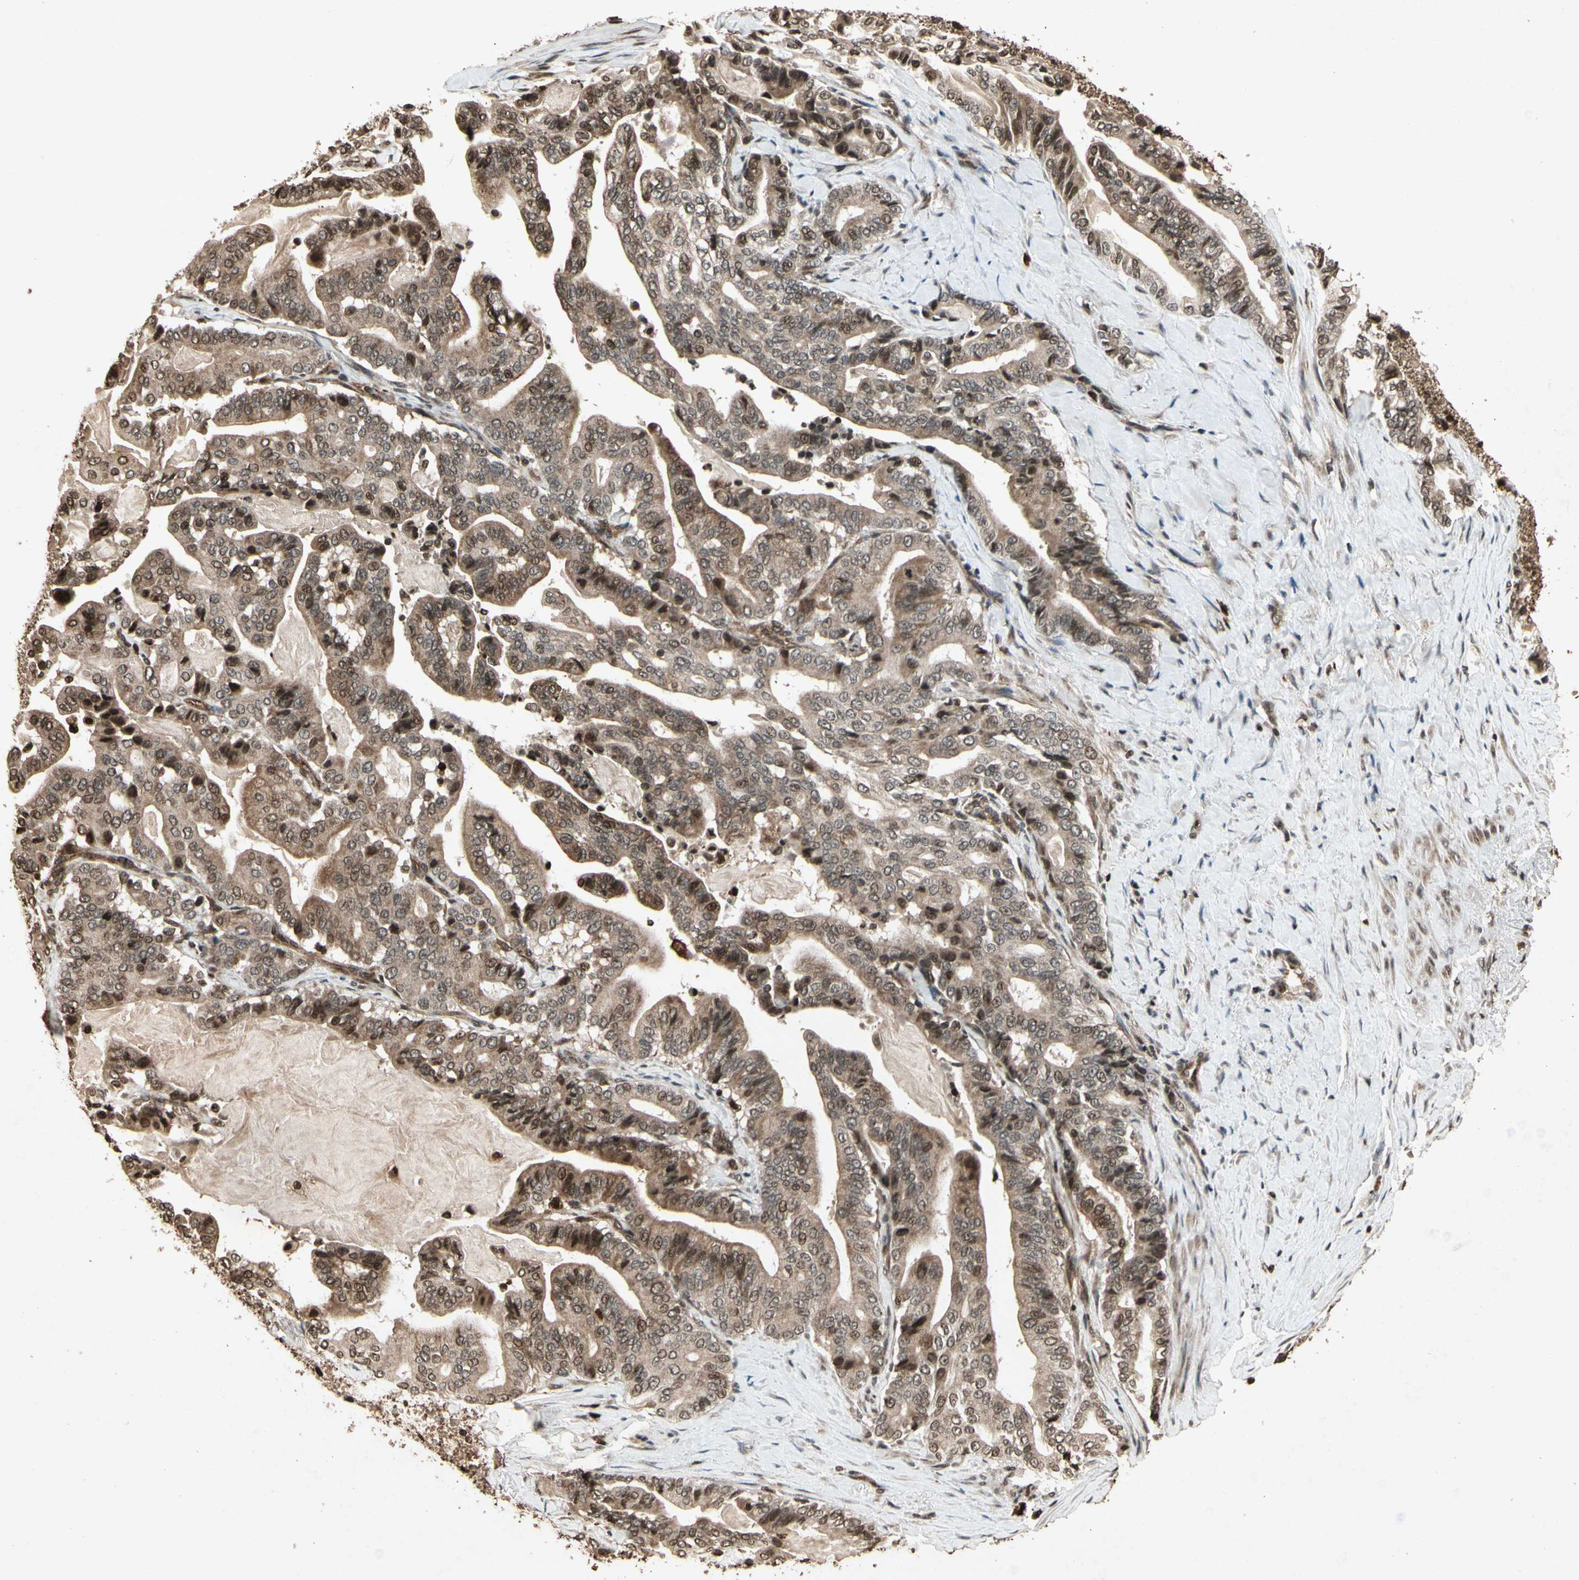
{"staining": {"intensity": "moderate", "quantity": ">75%", "location": "cytoplasmic/membranous"}, "tissue": "pancreatic cancer", "cell_type": "Tumor cells", "image_type": "cancer", "snomed": [{"axis": "morphology", "description": "Adenocarcinoma, NOS"}, {"axis": "topography", "description": "Pancreas"}], "caption": "IHC micrograph of human pancreatic adenocarcinoma stained for a protein (brown), which demonstrates medium levels of moderate cytoplasmic/membranous staining in approximately >75% of tumor cells.", "gene": "GLRX", "patient": {"sex": "male", "age": 63}}